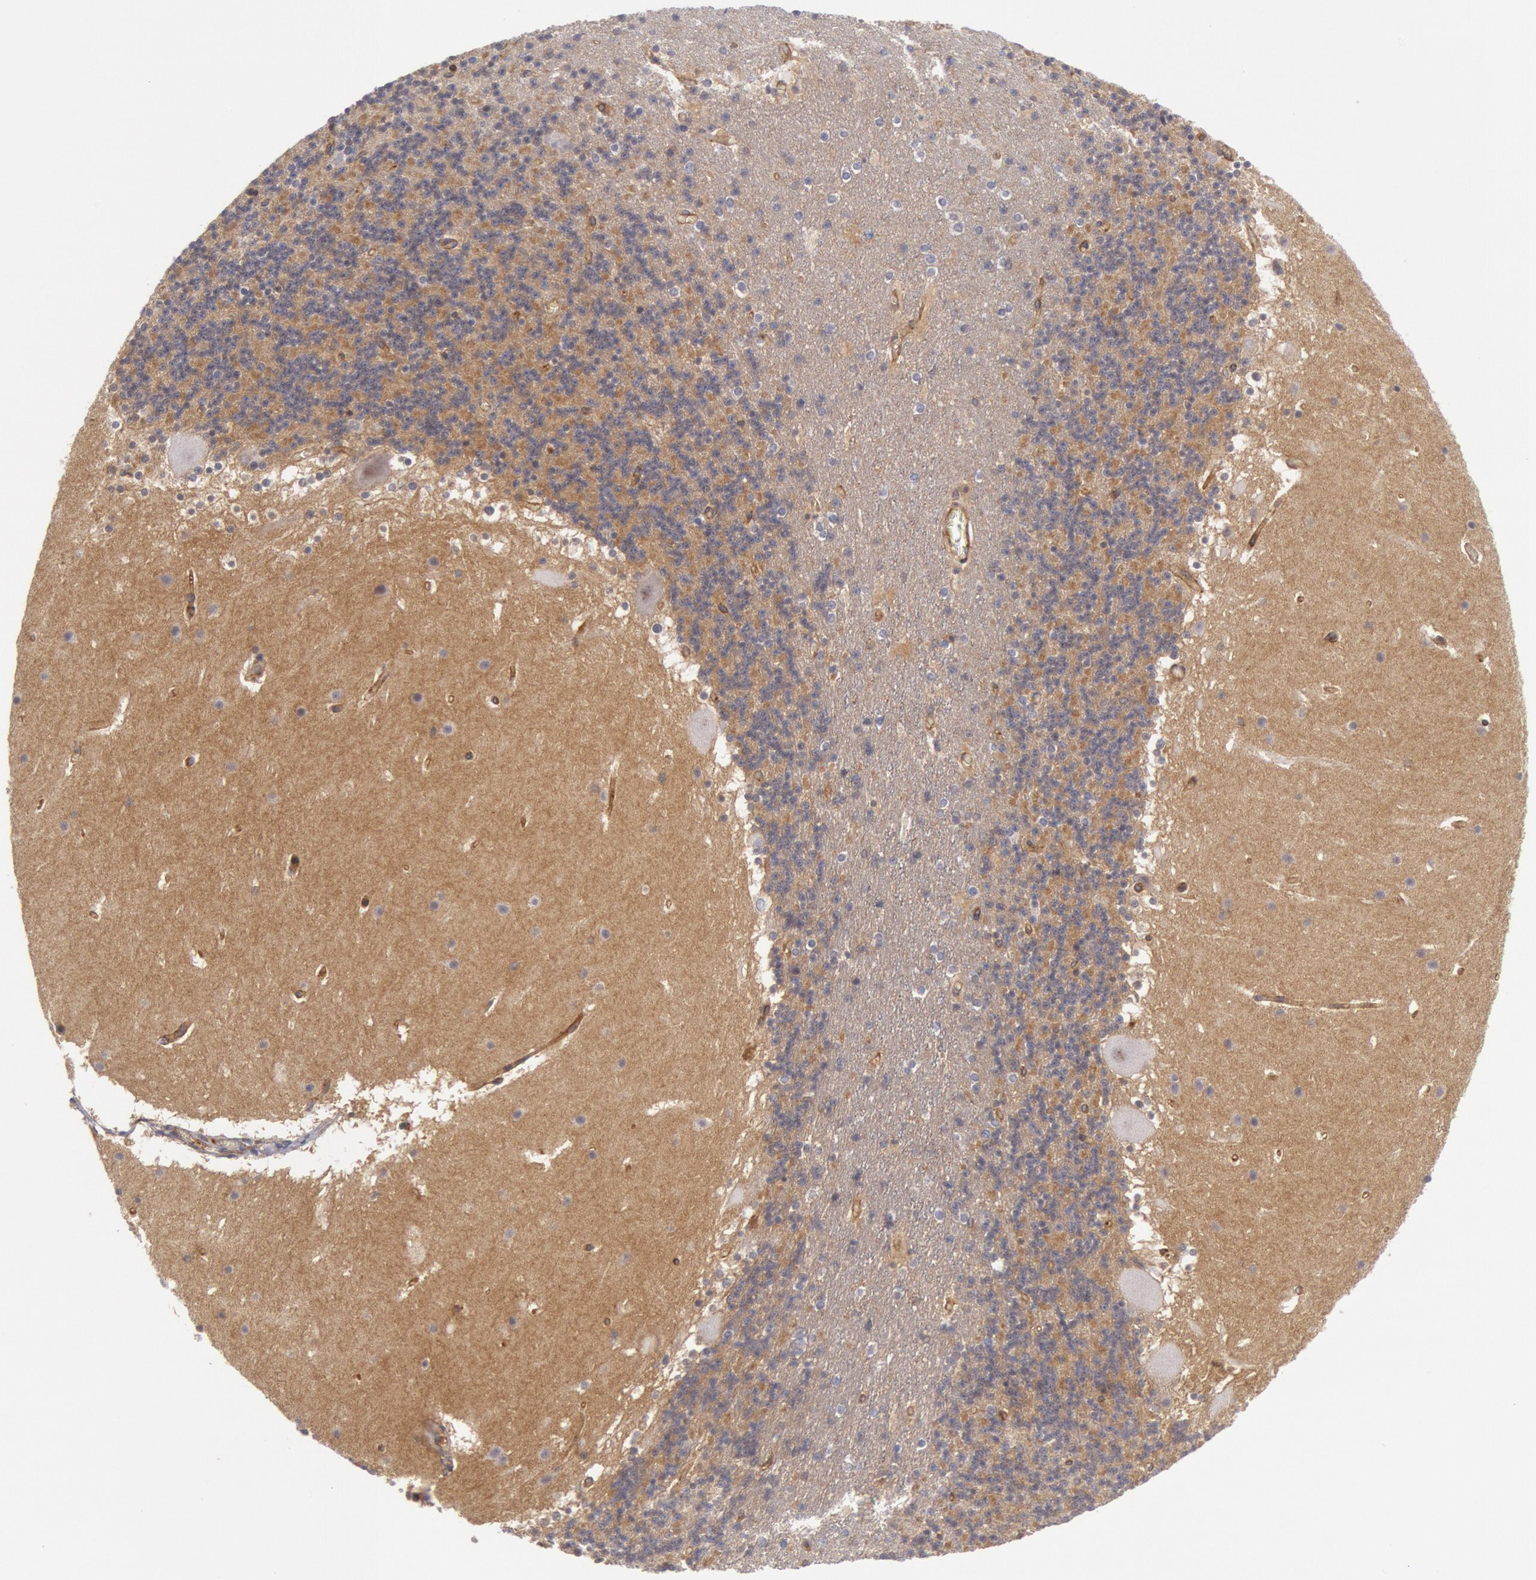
{"staining": {"intensity": "moderate", "quantity": "25%-75%", "location": "cytoplasmic/membranous"}, "tissue": "cerebellum", "cell_type": "Cells in granular layer", "image_type": "normal", "snomed": [{"axis": "morphology", "description": "Normal tissue, NOS"}, {"axis": "topography", "description": "Cerebellum"}], "caption": "Cerebellum stained for a protein reveals moderate cytoplasmic/membranous positivity in cells in granular layer. (Brightfield microscopy of DAB IHC at high magnification).", "gene": "STX4", "patient": {"sex": "male", "age": 45}}